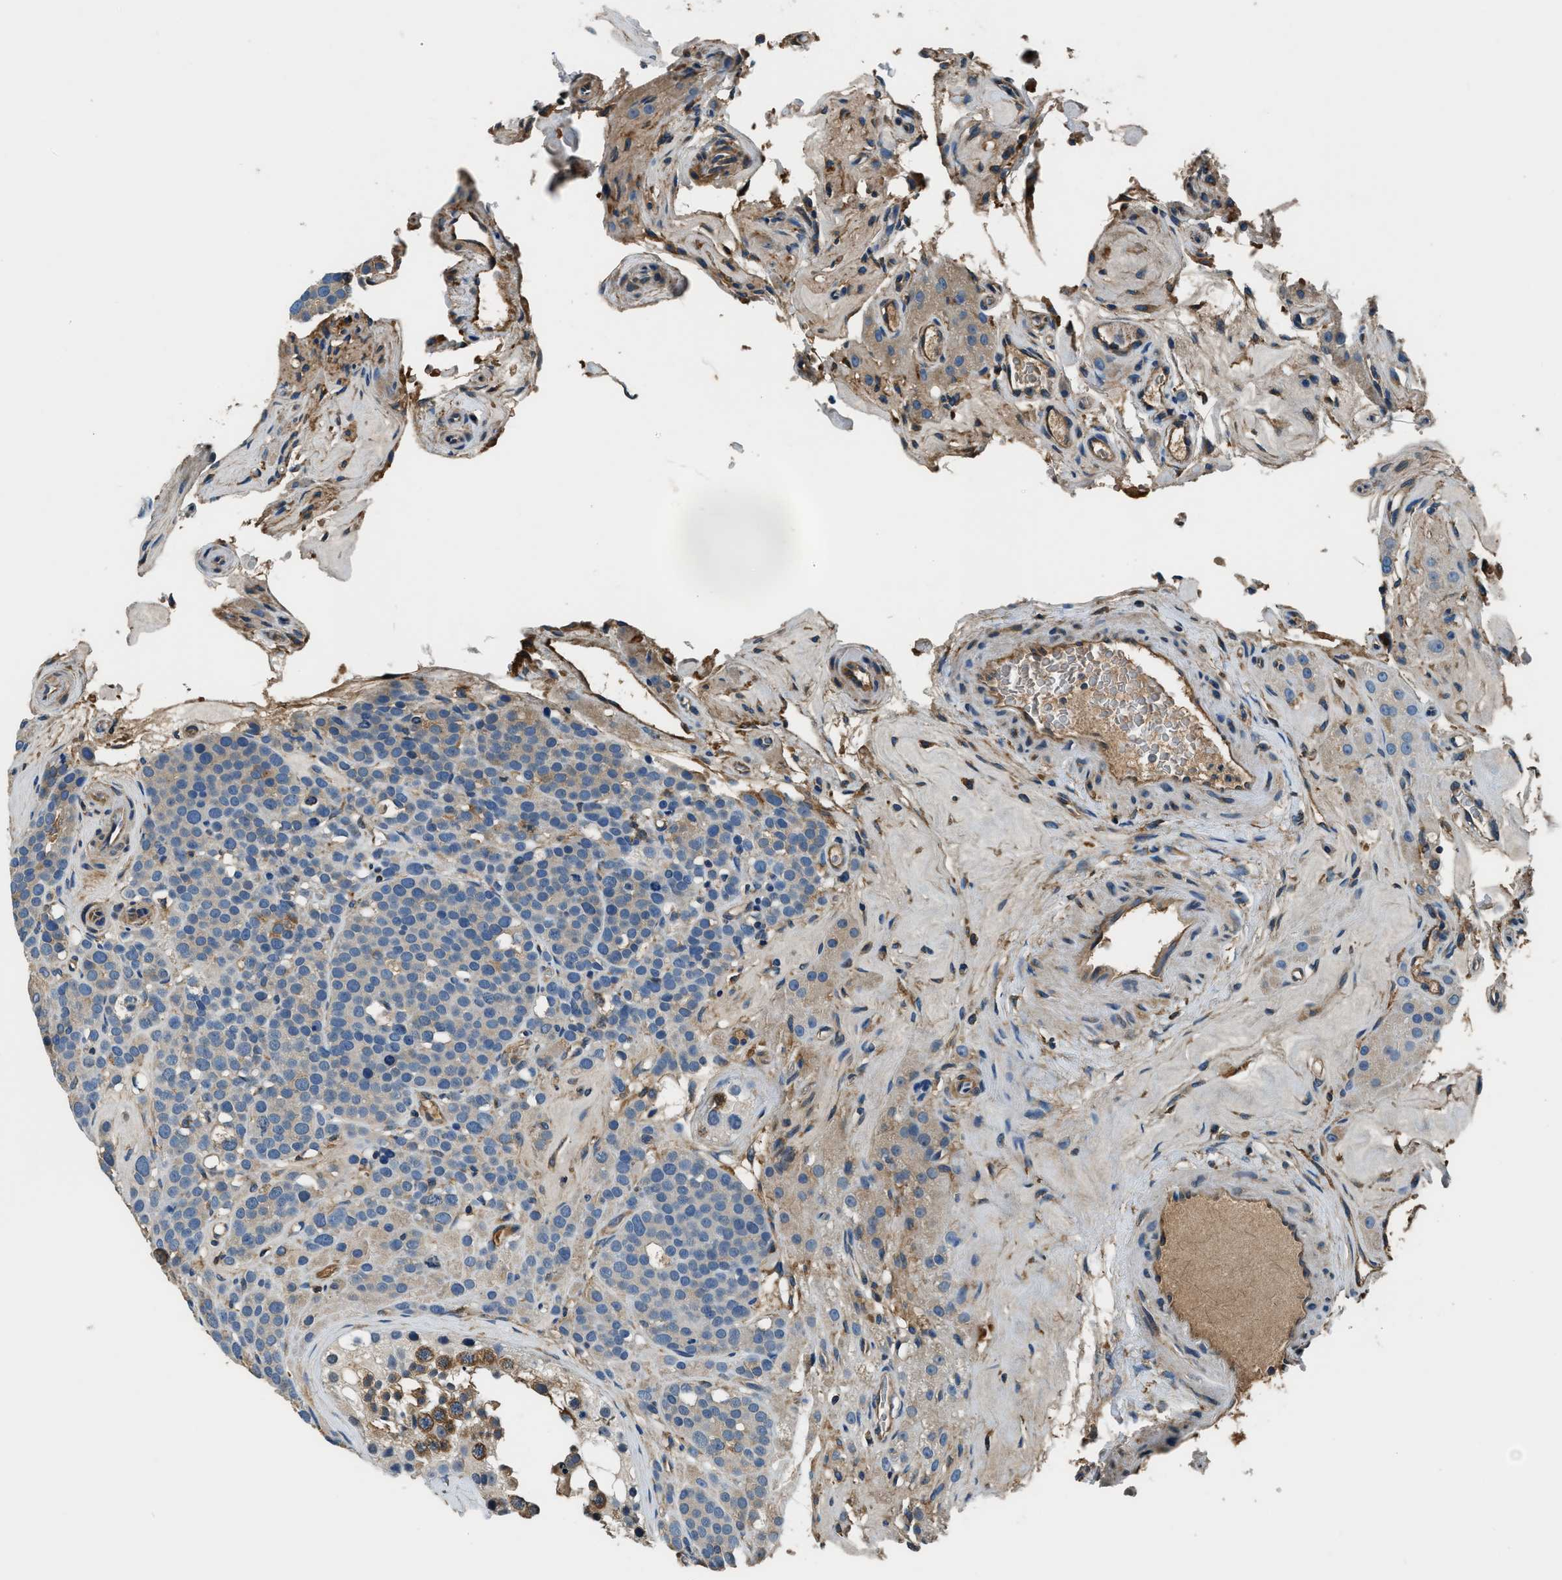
{"staining": {"intensity": "negative", "quantity": "none", "location": "none"}, "tissue": "testis cancer", "cell_type": "Tumor cells", "image_type": "cancer", "snomed": [{"axis": "morphology", "description": "Seminoma, NOS"}, {"axis": "topography", "description": "Testis"}], "caption": "A micrograph of testis cancer (seminoma) stained for a protein exhibits no brown staining in tumor cells.", "gene": "EEA1", "patient": {"sex": "male", "age": 71}}